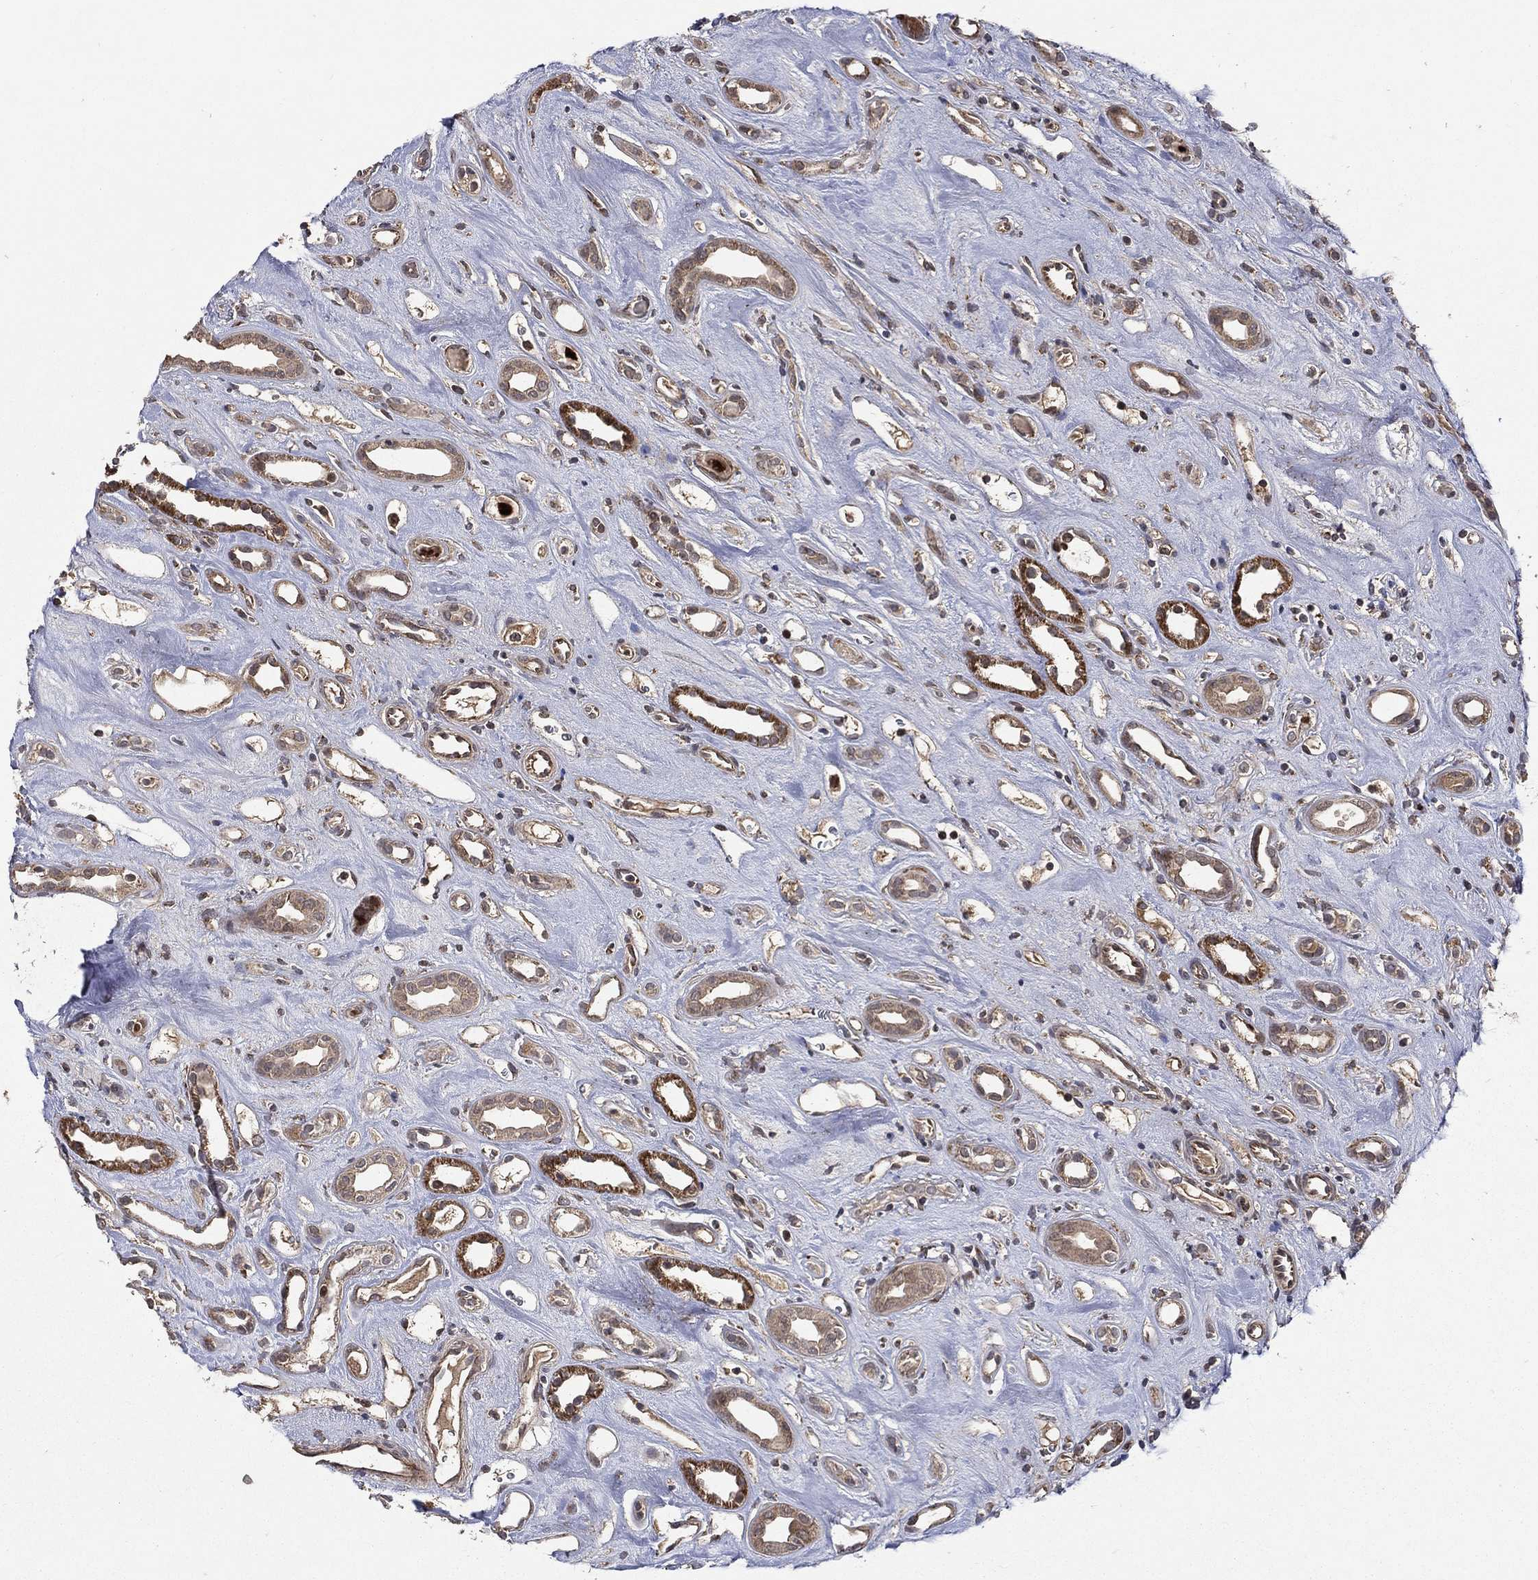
{"staining": {"intensity": "strong", "quantity": "<25%", "location": "cytoplasmic/membranous"}, "tissue": "renal cancer", "cell_type": "Tumor cells", "image_type": "cancer", "snomed": [{"axis": "morphology", "description": "Adenocarcinoma, NOS"}, {"axis": "topography", "description": "Kidney"}], "caption": "This is an image of IHC staining of renal cancer, which shows strong positivity in the cytoplasmic/membranous of tumor cells.", "gene": "RAB11FIP4", "patient": {"sex": "female", "age": 89}}